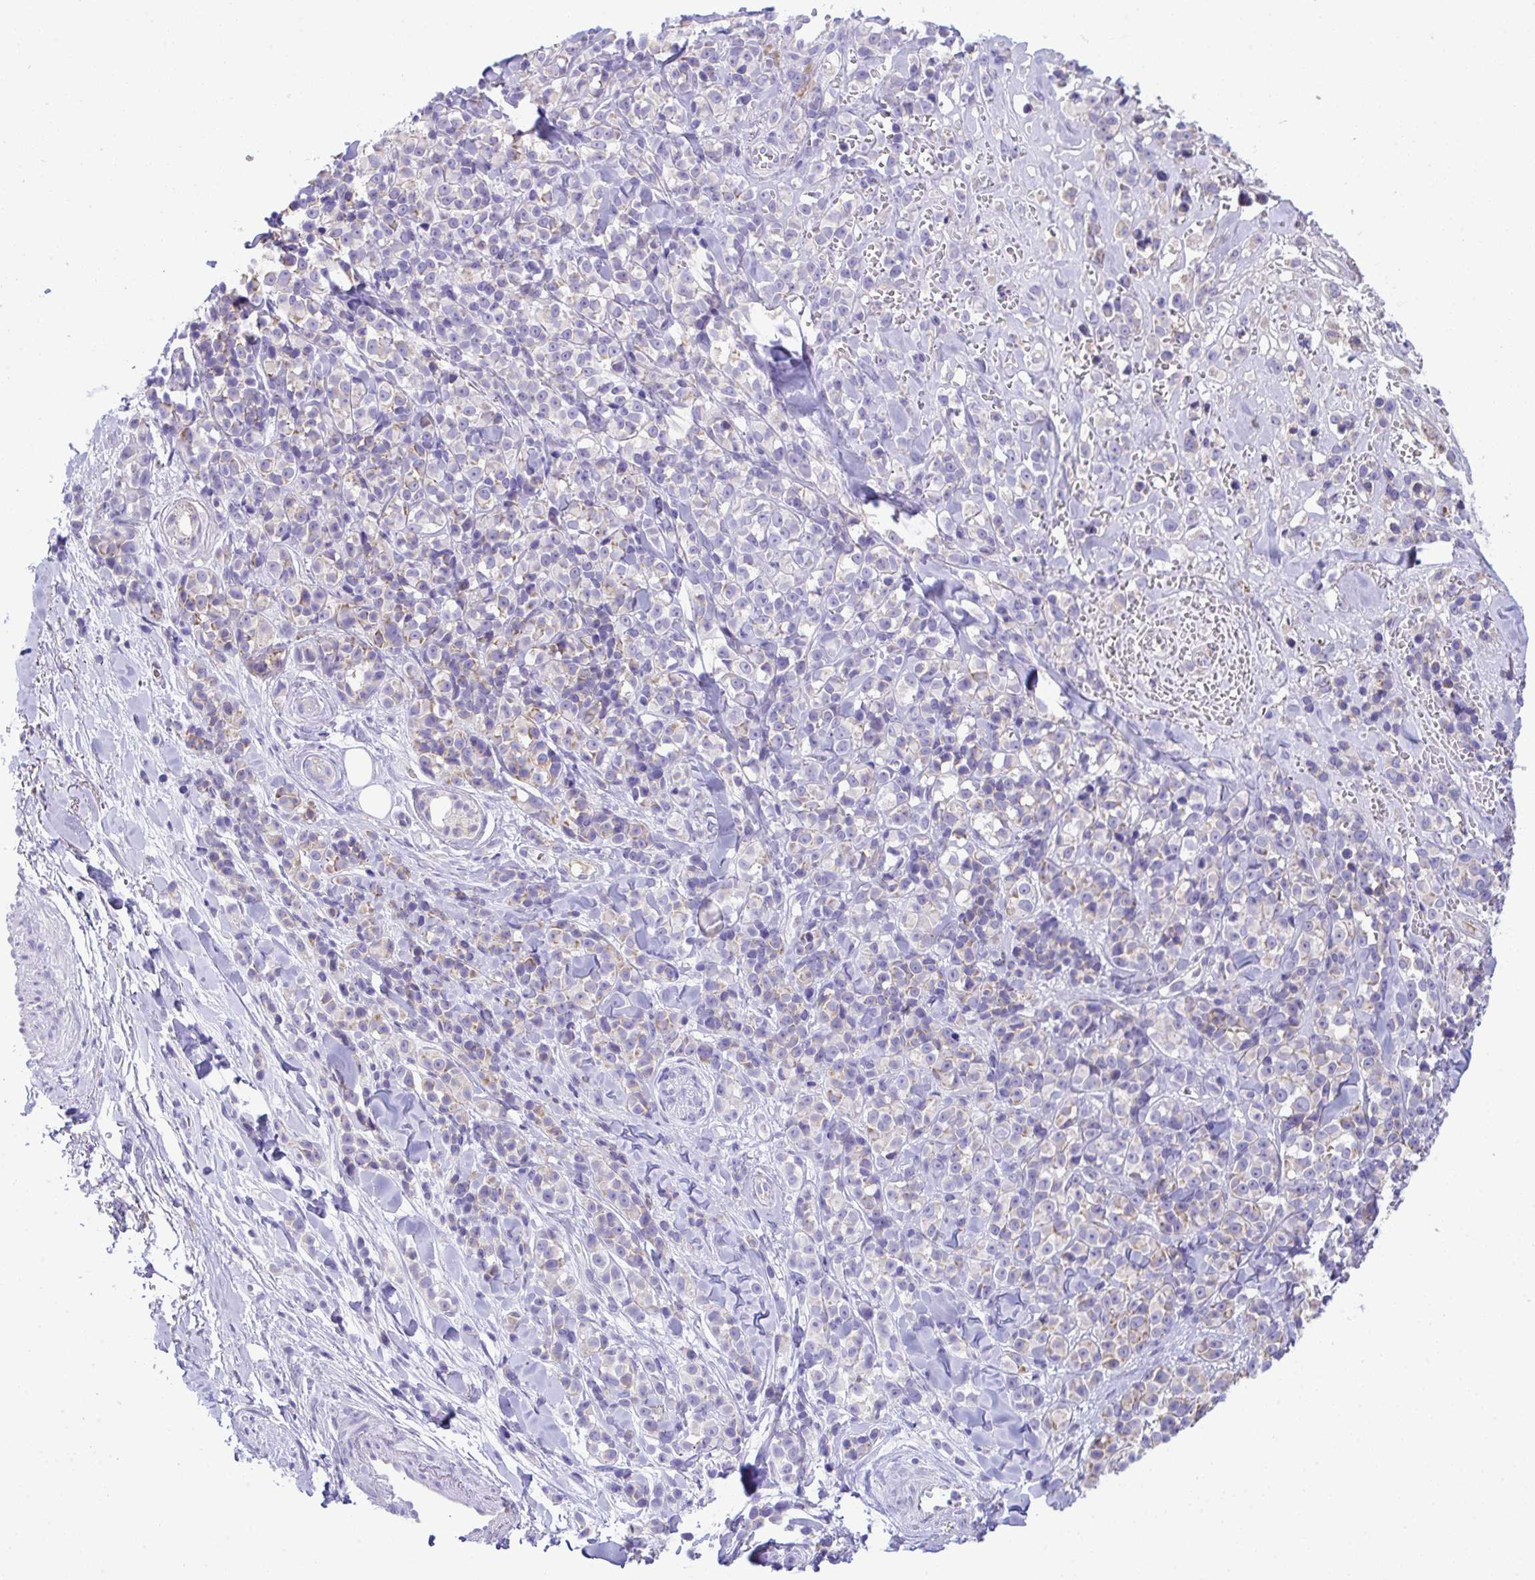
{"staining": {"intensity": "weak", "quantity": "<25%", "location": "cytoplasmic/membranous"}, "tissue": "melanoma", "cell_type": "Tumor cells", "image_type": "cancer", "snomed": [{"axis": "morphology", "description": "Malignant melanoma, NOS"}, {"axis": "topography", "description": "Skin"}], "caption": "This is an immunohistochemistry (IHC) photomicrograph of human melanoma. There is no expression in tumor cells.", "gene": "PLA2G12B", "patient": {"sex": "male", "age": 85}}